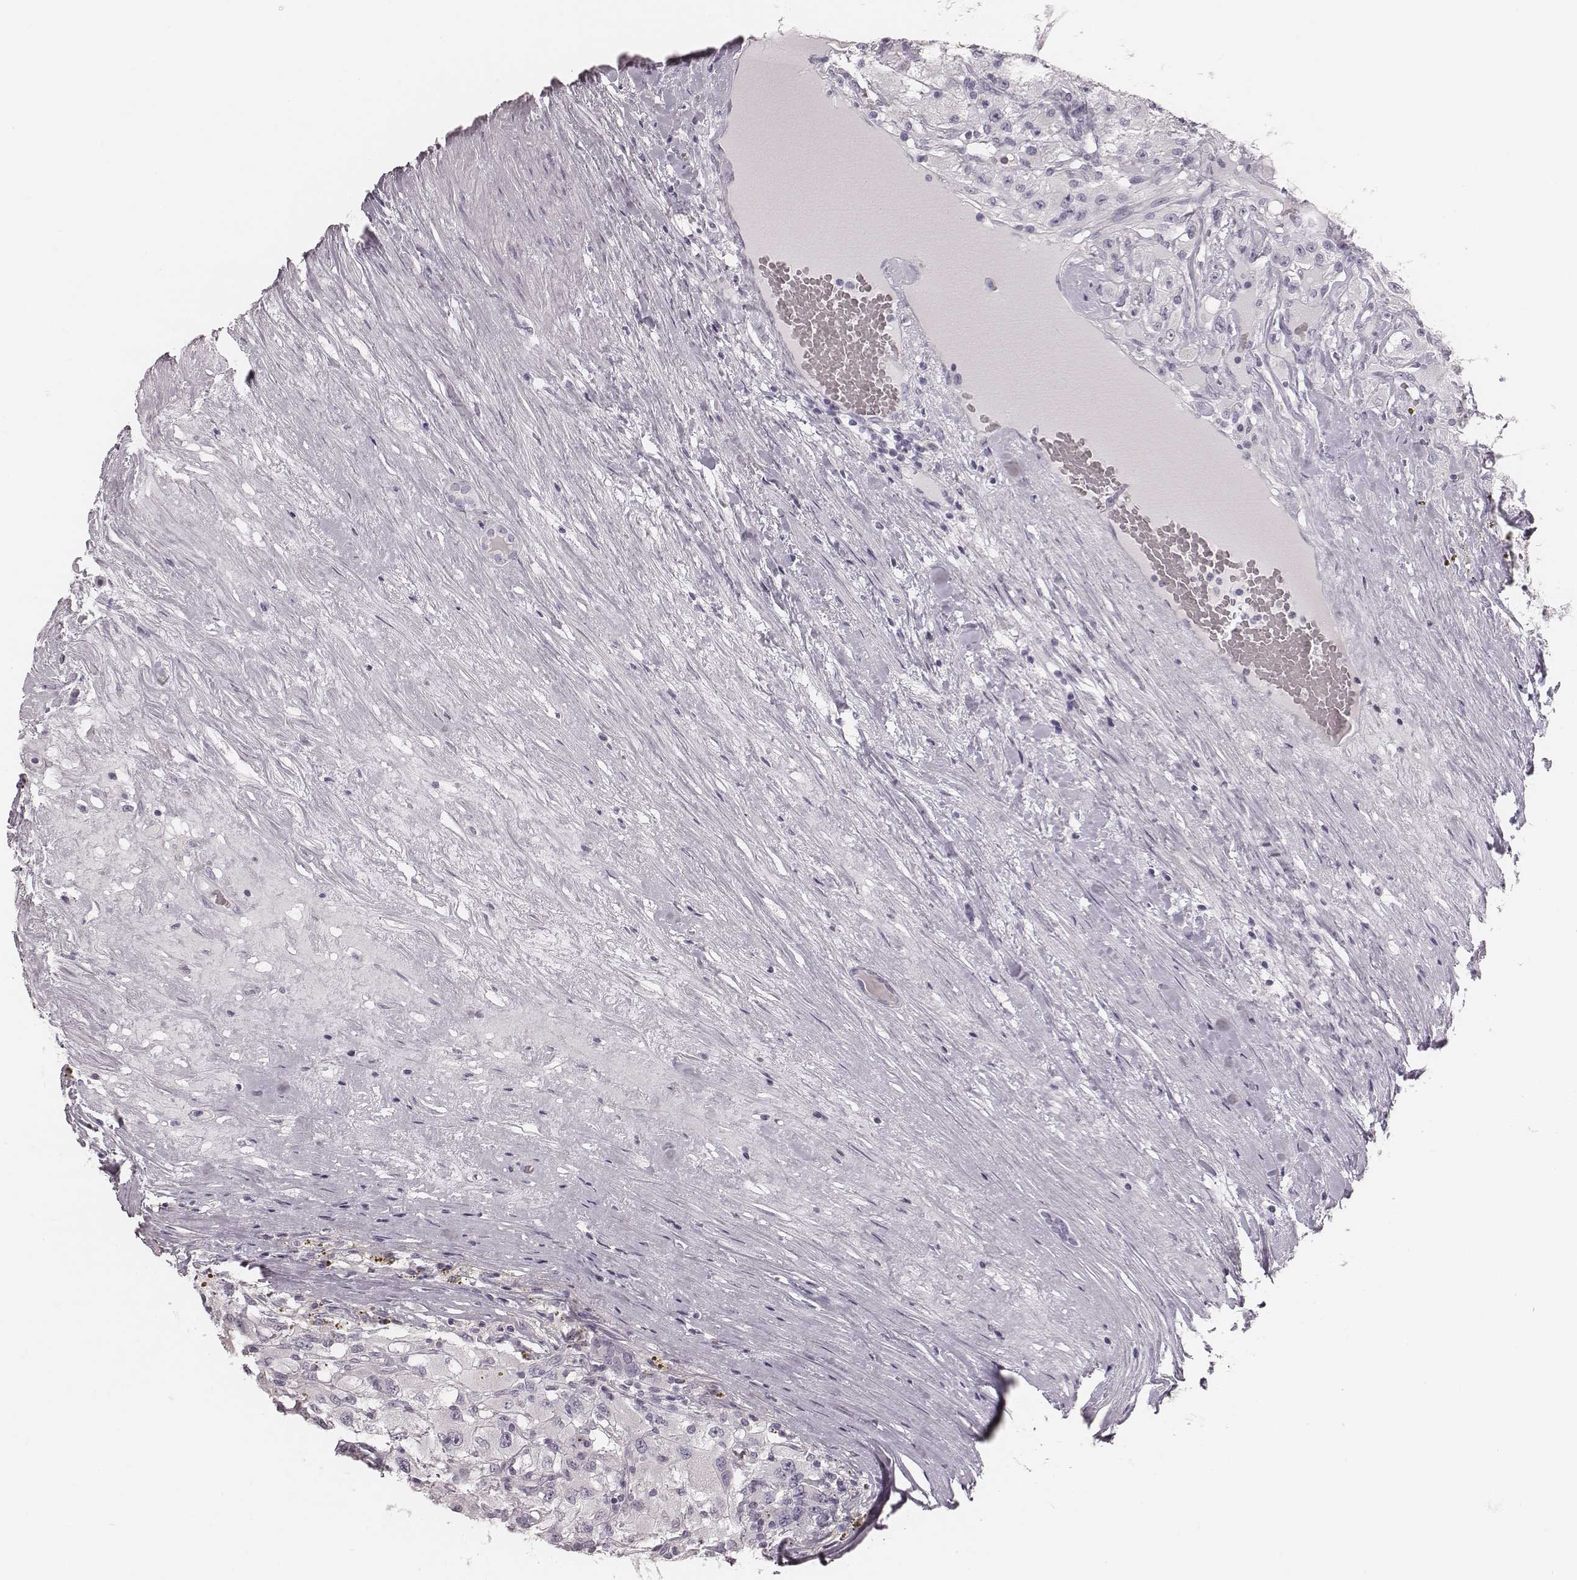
{"staining": {"intensity": "negative", "quantity": "none", "location": "none"}, "tissue": "renal cancer", "cell_type": "Tumor cells", "image_type": "cancer", "snomed": [{"axis": "morphology", "description": "Adenocarcinoma, NOS"}, {"axis": "topography", "description": "Kidney"}], "caption": "A photomicrograph of renal cancer (adenocarcinoma) stained for a protein reveals no brown staining in tumor cells.", "gene": "SPA17", "patient": {"sex": "female", "age": 67}}